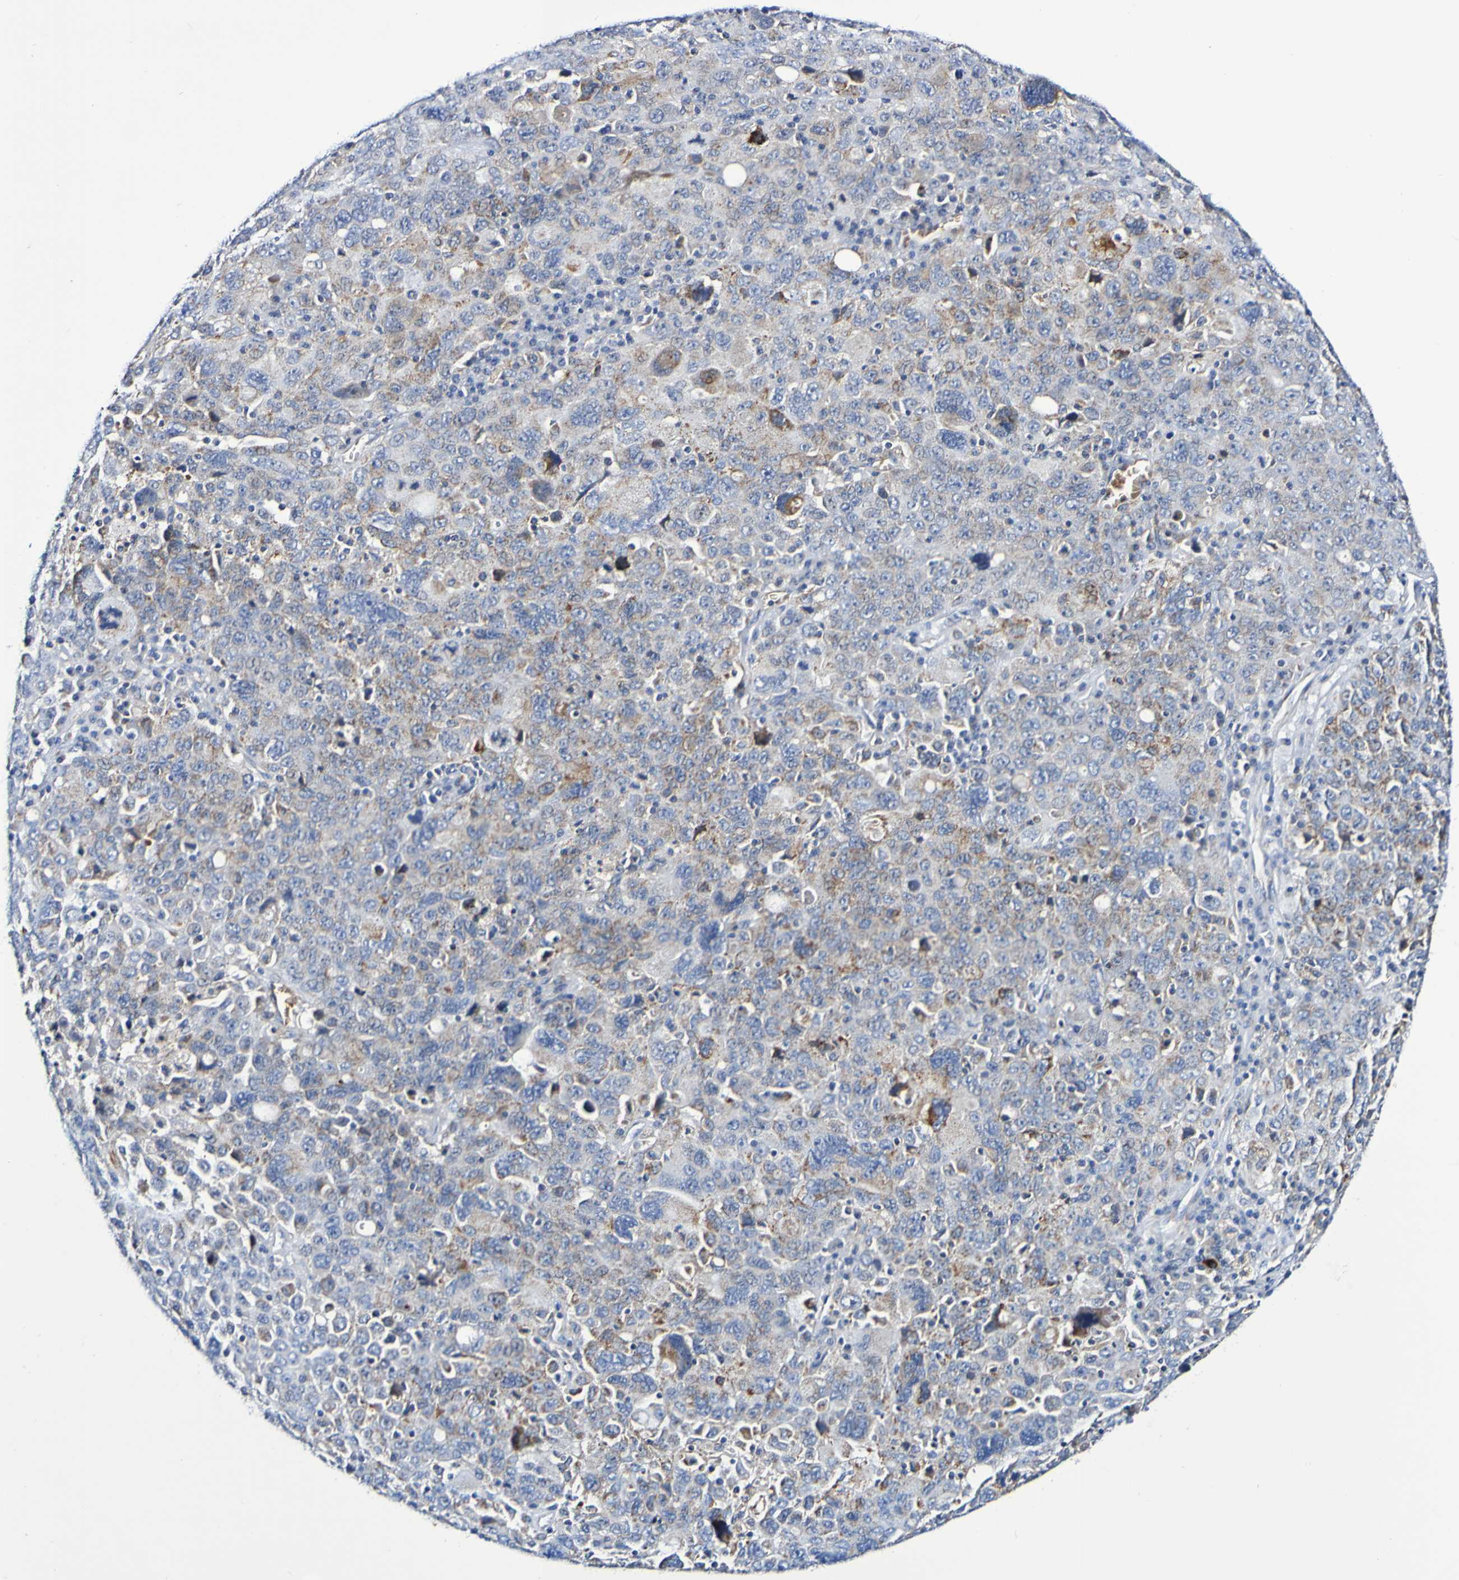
{"staining": {"intensity": "moderate", "quantity": "<25%", "location": "cytoplasmic/membranous"}, "tissue": "ovarian cancer", "cell_type": "Tumor cells", "image_type": "cancer", "snomed": [{"axis": "morphology", "description": "Carcinoma, endometroid"}, {"axis": "topography", "description": "Ovary"}], "caption": "Human ovarian endometroid carcinoma stained for a protein (brown) shows moderate cytoplasmic/membranous positive expression in approximately <25% of tumor cells.", "gene": "WNT4", "patient": {"sex": "female", "age": 62}}